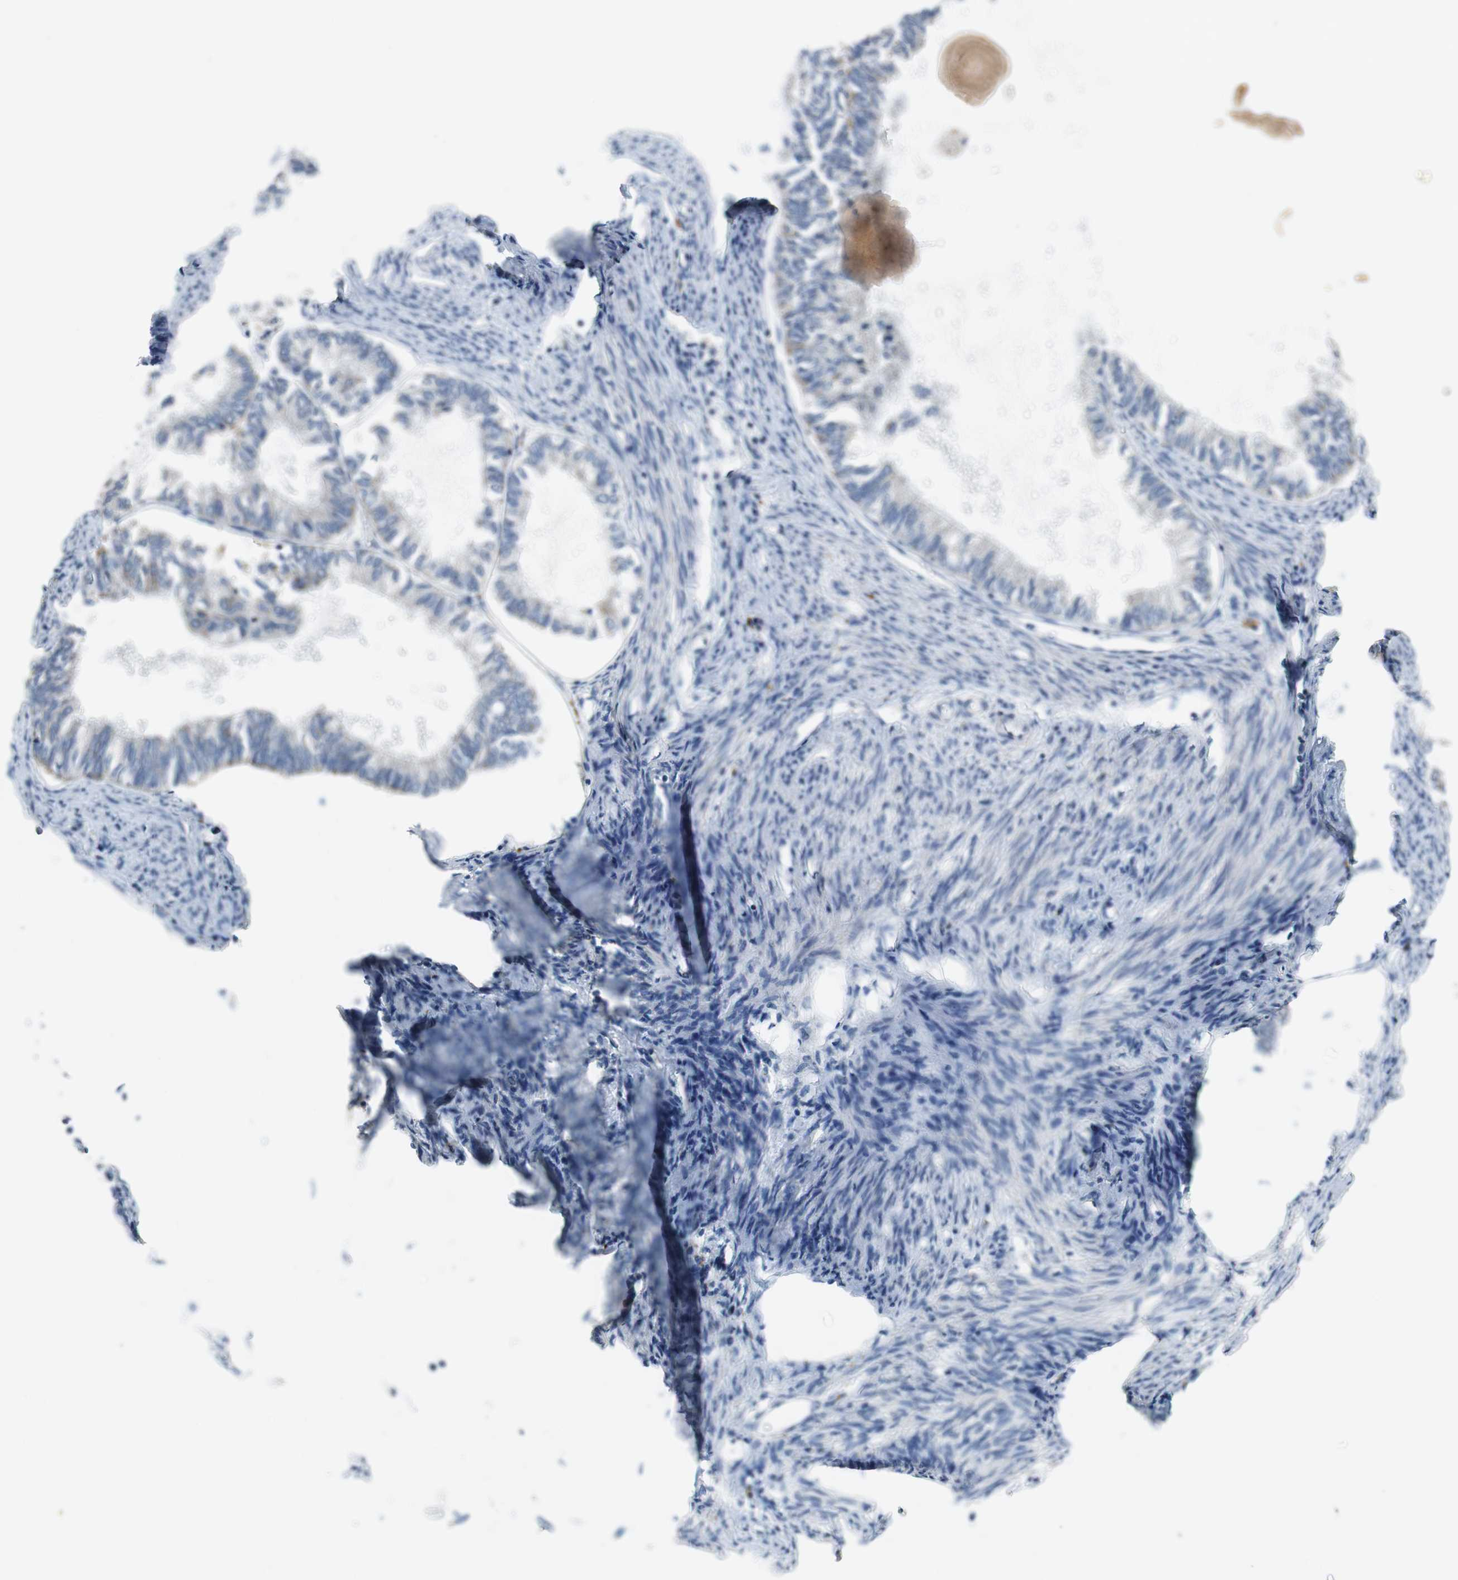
{"staining": {"intensity": "weak", "quantity": "<25%", "location": "cytoplasmic/membranous"}, "tissue": "endometrial cancer", "cell_type": "Tumor cells", "image_type": "cancer", "snomed": [{"axis": "morphology", "description": "Adenocarcinoma, NOS"}, {"axis": "topography", "description": "Endometrium"}], "caption": "A photomicrograph of endometrial cancer (adenocarcinoma) stained for a protein demonstrates no brown staining in tumor cells.", "gene": "NLGN1", "patient": {"sex": "female", "age": 86}}